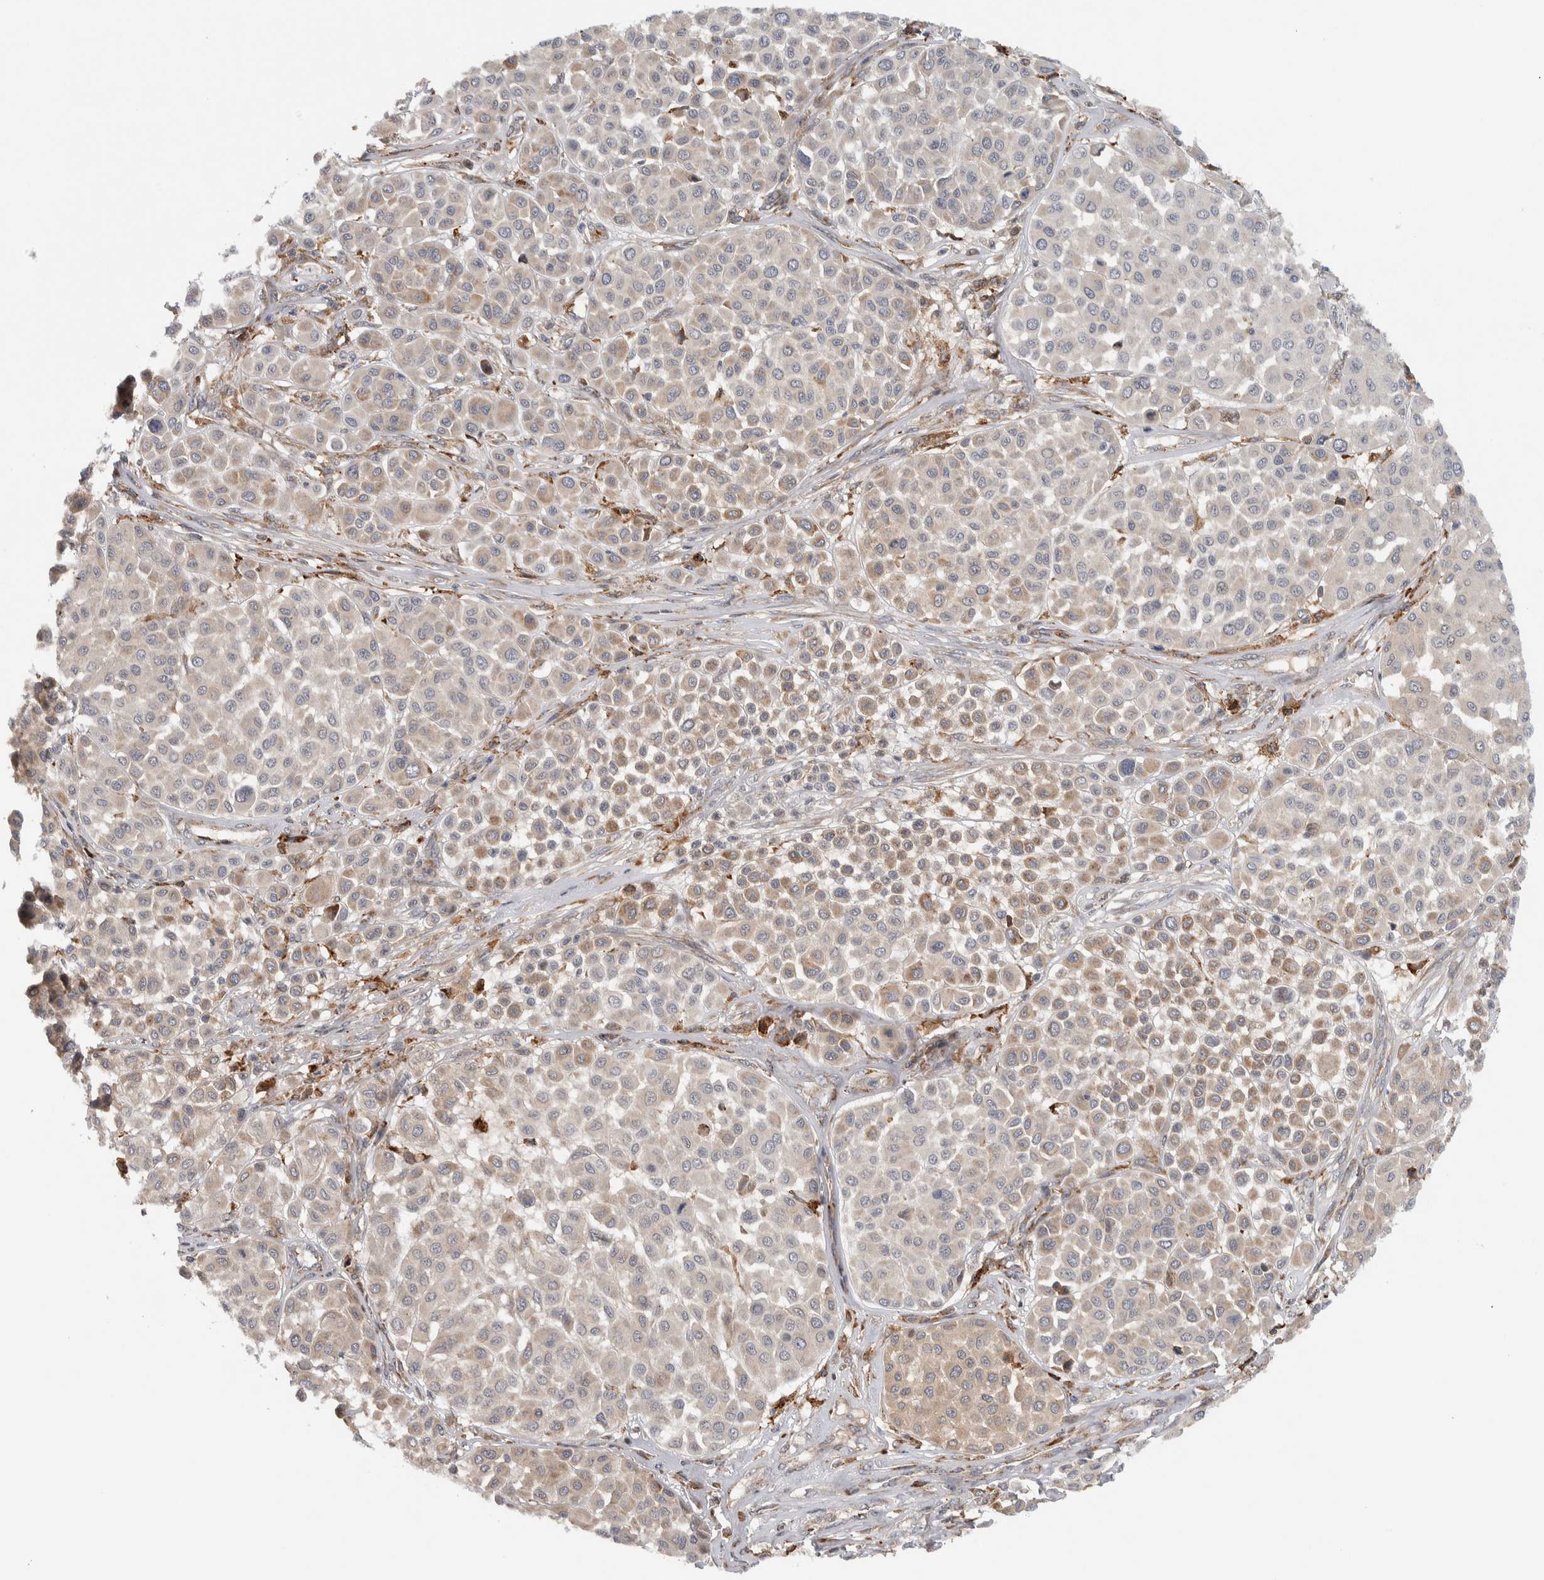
{"staining": {"intensity": "weak", "quantity": "25%-75%", "location": "cytoplasmic/membranous"}, "tissue": "melanoma", "cell_type": "Tumor cells", "image_type": "cancer", "snomed": [{"axis": "morphology", "description": "Malignant melanoma, Metastatic site"}, {"axis": "topography", "description": "Soft tissue"}], "caption": "Malignant melanoma (metastatic site) was stained to show a protein in brown. There is low levels of weak cytoplasmic/membranous staining in approximately 25%-75% of tumor cells.", "gene": "ADPRM", "patient": {"sex": "male", "age": 41}}